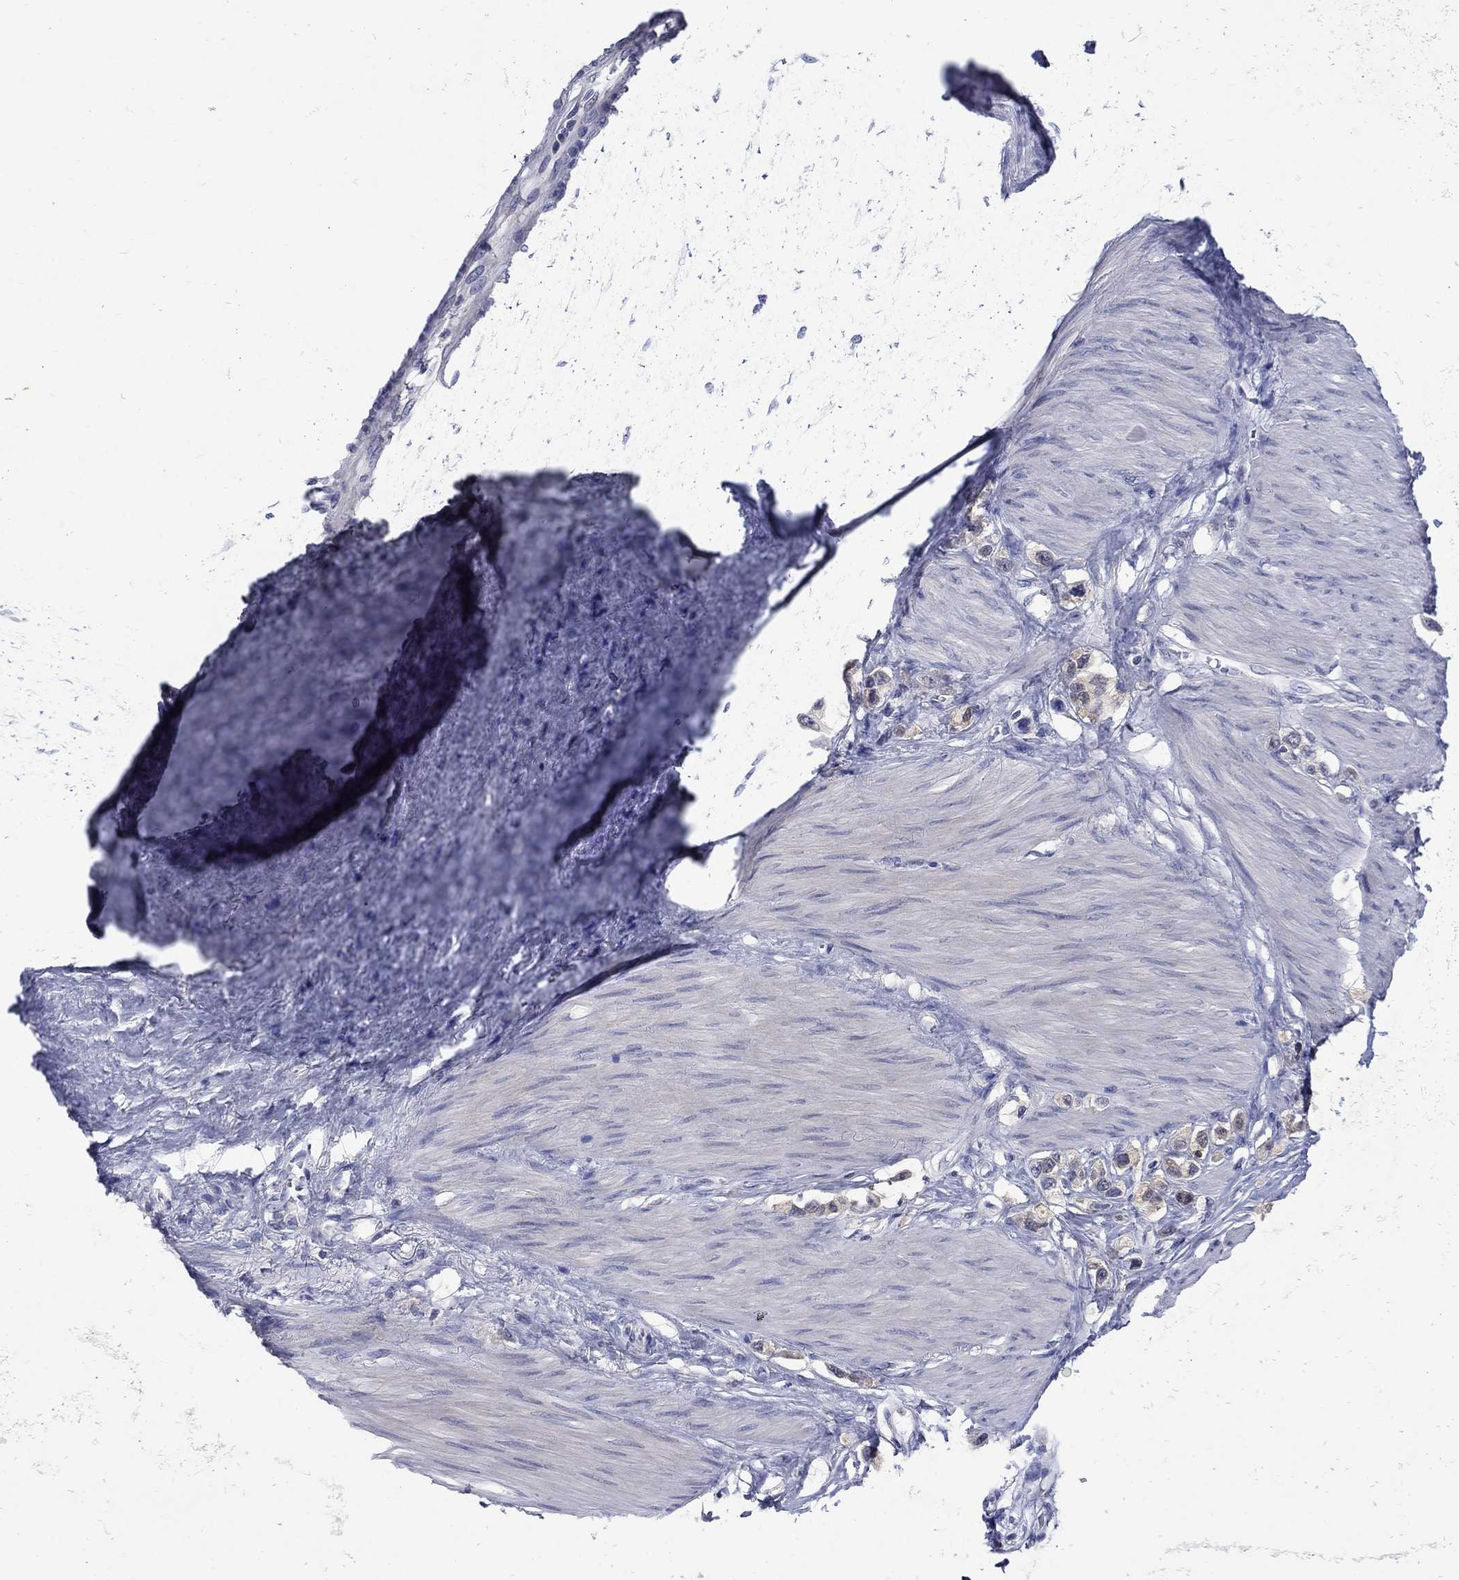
{"staining": {"intensity": "weak", "quantity": "<25%", "location": "cytoplasmic/membranous"}, "tissue": "stomach cancer", "cell_type": "Tumor cells", "image_type": "cancer", "snomed": [{"axis": "morphology", "description": "Normal tissue, NOS"}, {"axis": "morphology", "description": "Adenocarcinoma, NOS"}, {"axis": "morphology", "description": "Adenocarcinoma, High grade"}, {"axis": "topography", "description": "Stomach, upper"}, {"axis": "topography", "description": "Stomach"}], "caption": "Tumor cells are negative for brown protein staining in stomach adenocarcinoma (high-grade). (DAB (3,3'-diaminobenzidine) immunohistochemistry (IHC) with hematoxylin counter stain).", "gene": "SULT2B1", "patient": {"sex": "female", "age": 65}}